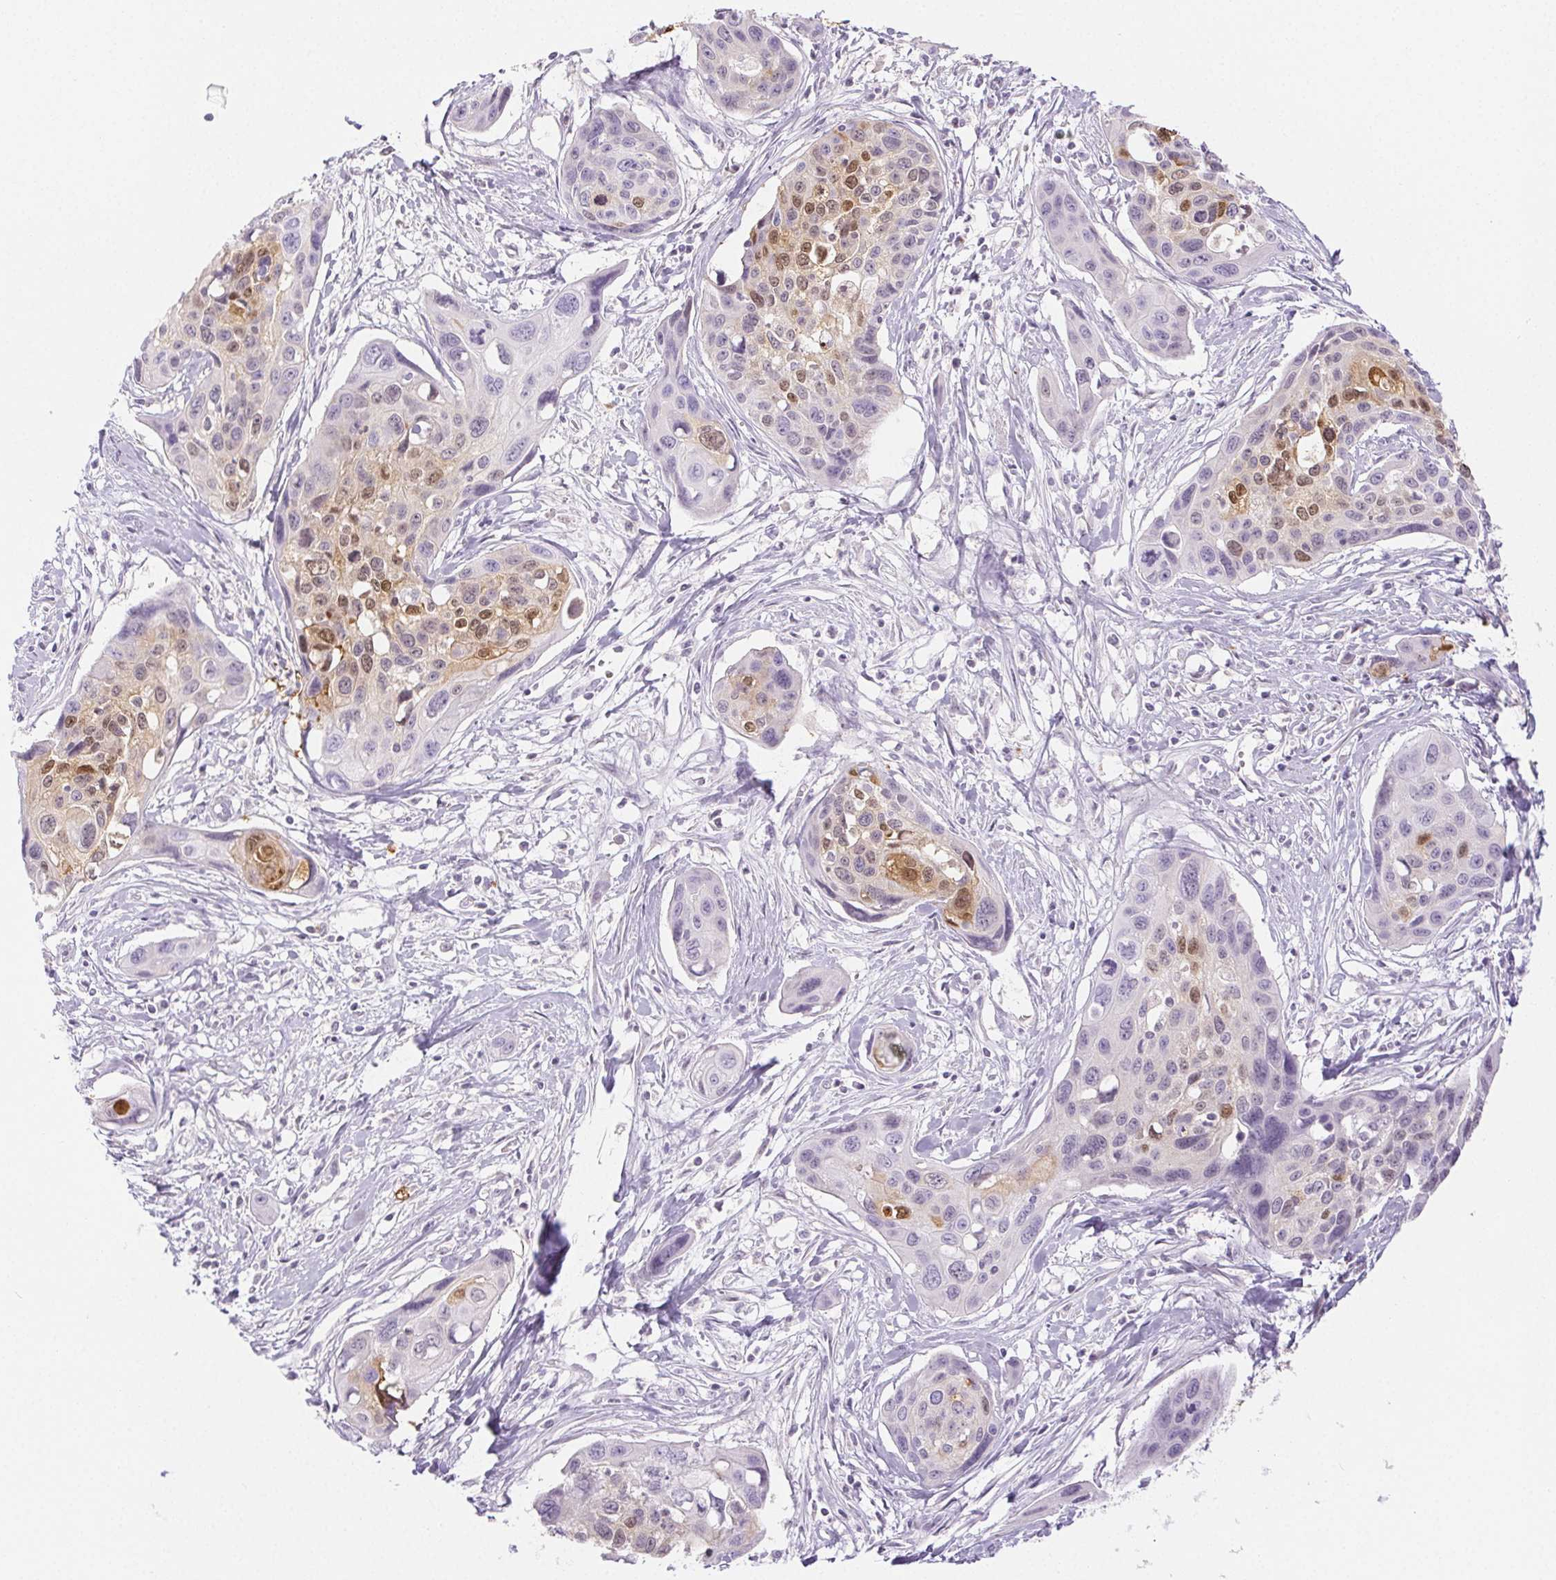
{"staining": {"intensity": "moderate", "quantity": "<25%", "location": "cytoplasmic/membranous,nuclear"}, "tissue": "cervical cancer", "cell_type": "Tumor cells", "image_type": "cancer", "snomed": [{"axis": "morphology", "description": "Squamous cell carcinoma, NOS"}, {"axis": "topography", "description": "Cervix"}], "caption": "Immunohistochemistry staining of cervical cancer (squamous cell carcinoma), which shows low levels of moderate cytoplasmic/membranous and nuclear positivity in approximately <25% of tumor cells indicating moderate cytoplasmic/membranous and nuclear protein positivity. The staining was performed using DAB (brown) for protein detection and nuclei were counterstained in hematoxylin (blue).", "gene": "SPRR3", "patient": {"sex": "female", "age": 31}}